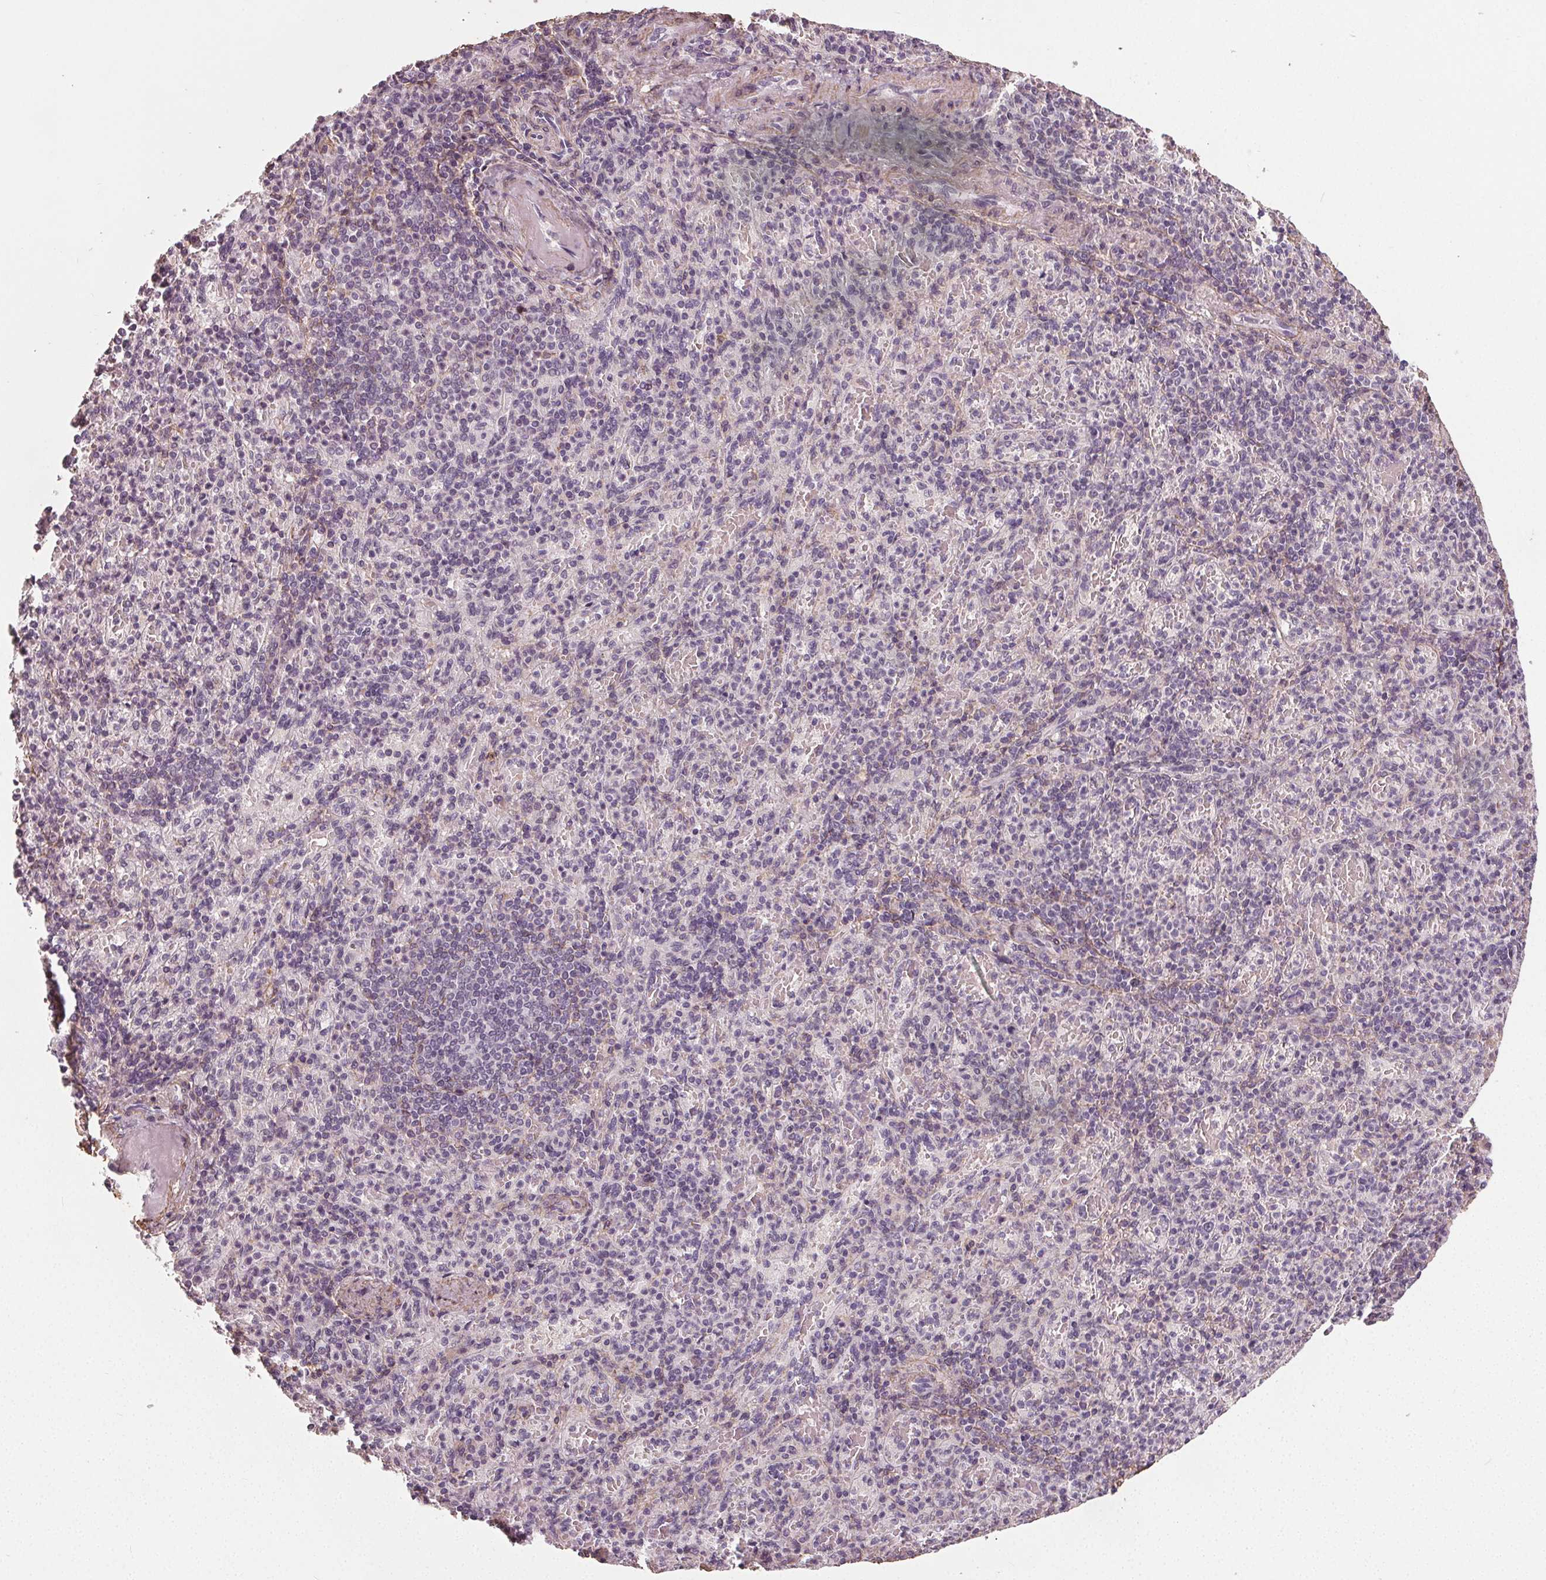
{"staining": {"intensity": "negative", "quantity": "none", "location": "none"}, "tissue": "spleen", "cell_type": "Cells in red pulp", "image_type": "normal", "snomed": [{"axis": "morphology", "description": "Normal tissue, NOS"}, {"axis": "topography", "description": "Spleen"}], "caption": "DAB (3,3'-diaminobenzidine) immunohistochemical staining of benign human spleen demonstrates no significant staining in cells in red pulp.", "gene": "PKP1", "patient": {"sex": "female", "age": 74}}